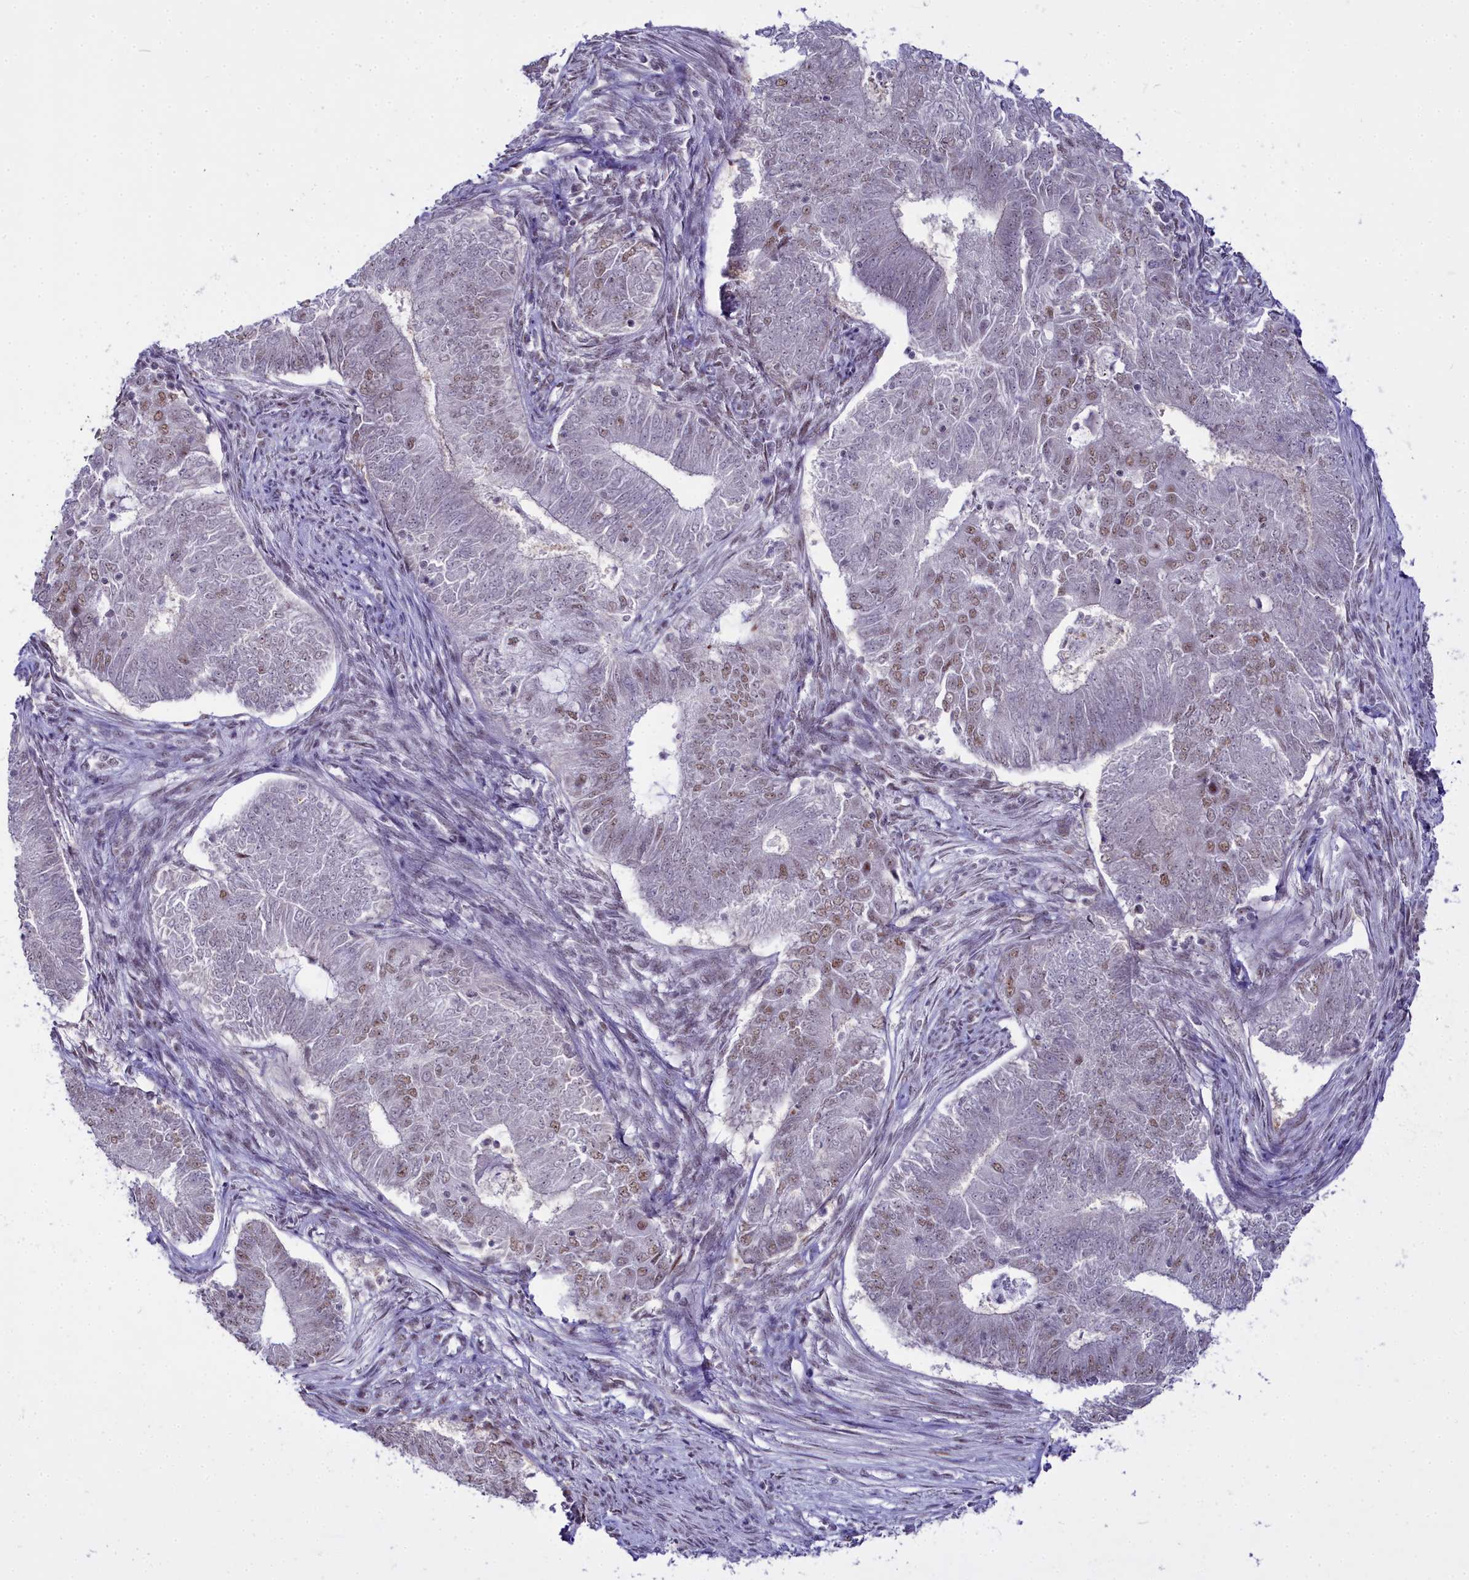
{"staining": {"intensity": "moderate", "quantity": "25%-75%", "location": "nuclear"}, "tissue": "endometrial cancer", "cell_type": "Tumor cells", "image_type": "cancer", "snomed": [{"axis": "morphology", "description": "Adenocarcinoma, NOS"}, {"axis": "topography", "description": "Endometrium"}], "caption": "Immunohistochemical staining of human endometrial cancer (adenocarcinoma) shows medium levels of moderate nuclear protein positivity in about 25%-75% of tumor cells. Using DAB (3,3'-diaminobenzidine) (brown) and hematoxylin (blue) stains, captured at high magnification using brightfield microscopy.", "gene": "RBM12", "patient": {"sex": "female", "age": 62}}